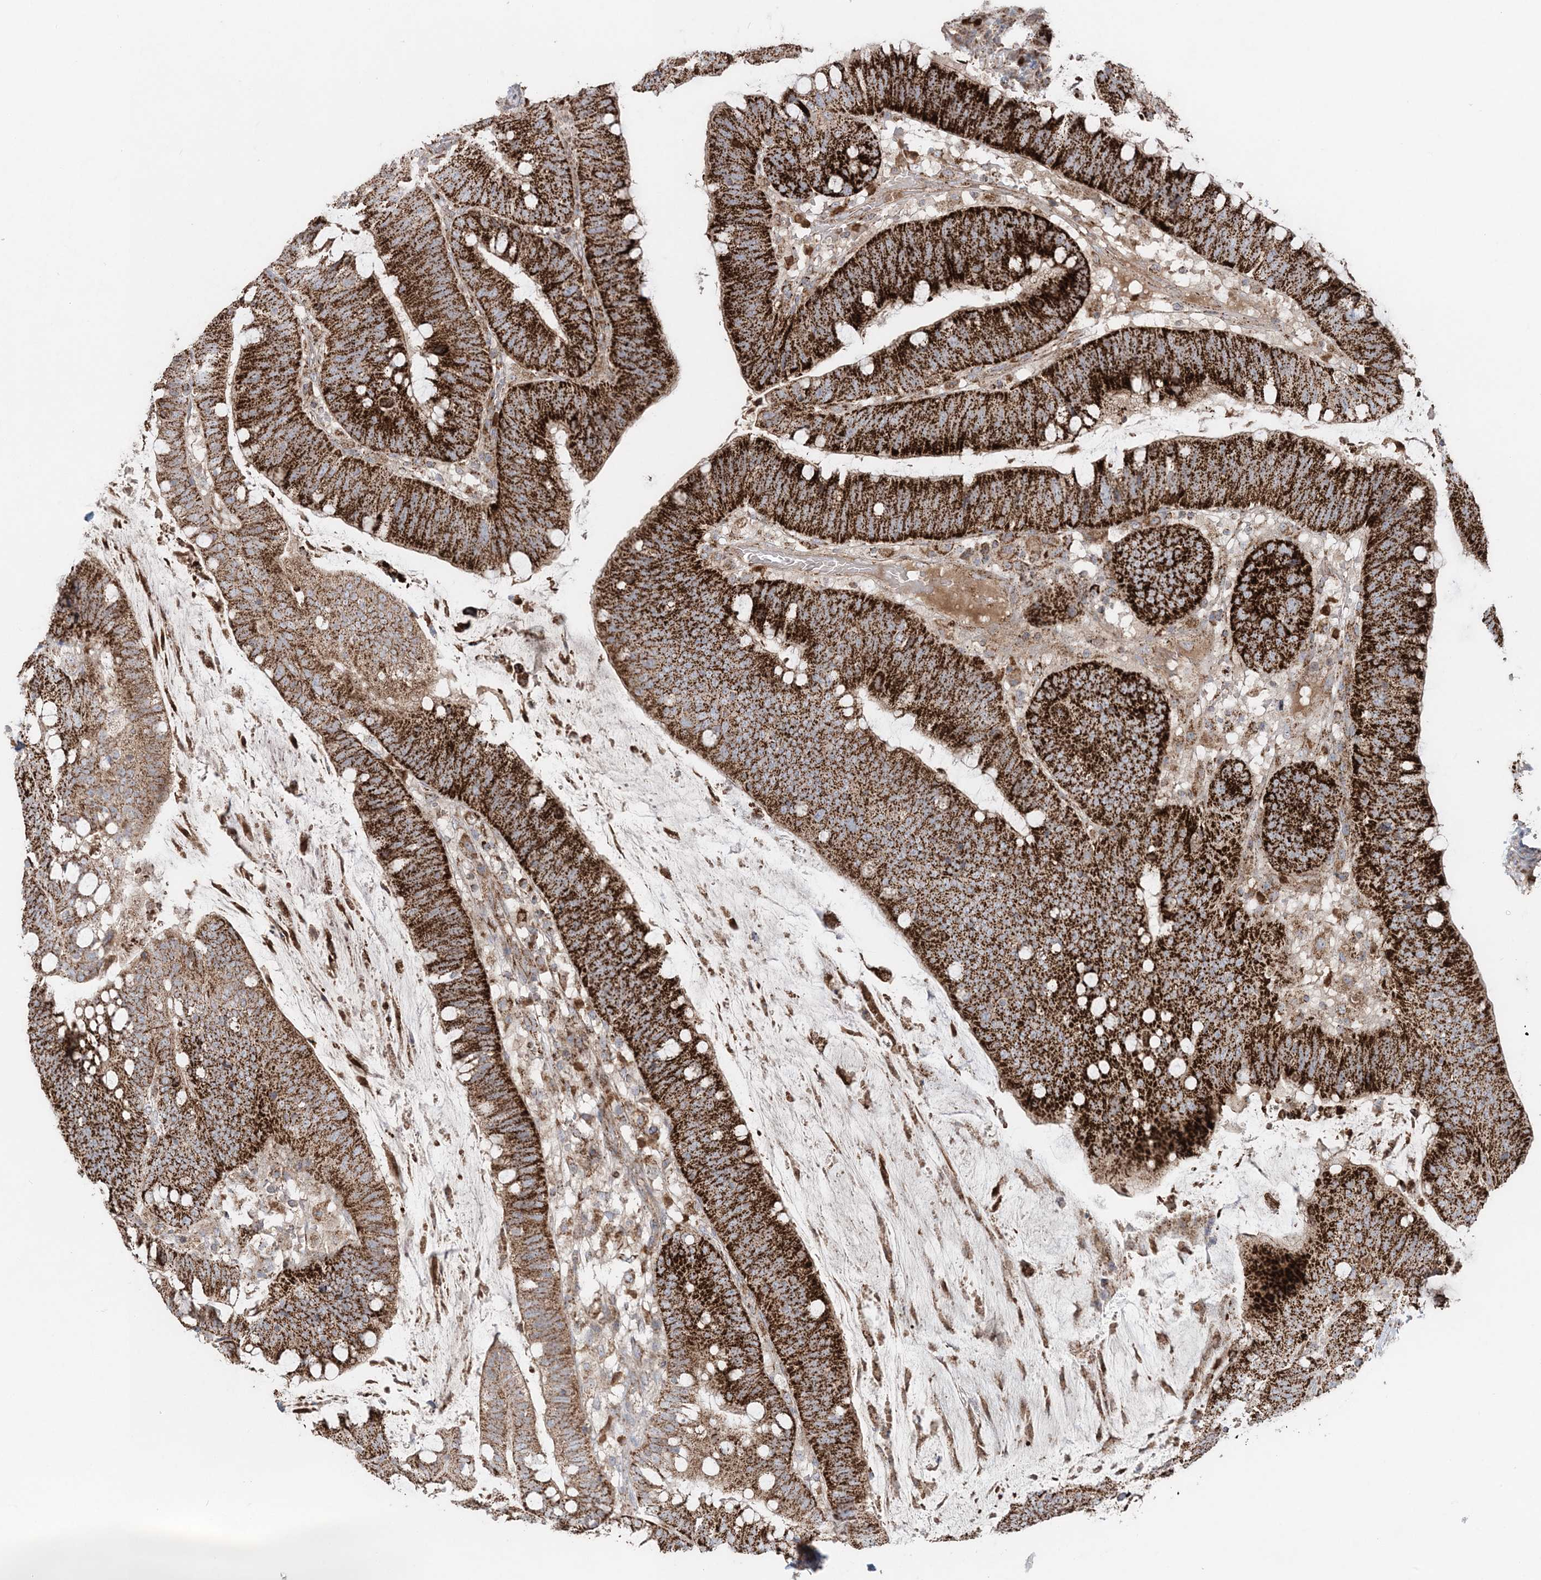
{"staining": {"intensity": "strong", "quantity": ">75%", "location": "cytoplasmic/membranous"}, "tissue": "colorectal cancer", "cell_type": "Tumor cells", "image_type": "cancer", "snomed": [{"axis": "morphology", "description": "Adenocarcinoma, NOS"}, {"axis": "topography", "description": "Colon"}], "caption": "IHC micrograph of colorectal cancer (adenocarcinoma) stained for a protein (brown), which displays high levels of strong cytoplasmic/membranous staining in about >75% of tumor cells.", "gene": "LRPPRC", "patient": {"sex": "female", "age": 66}}